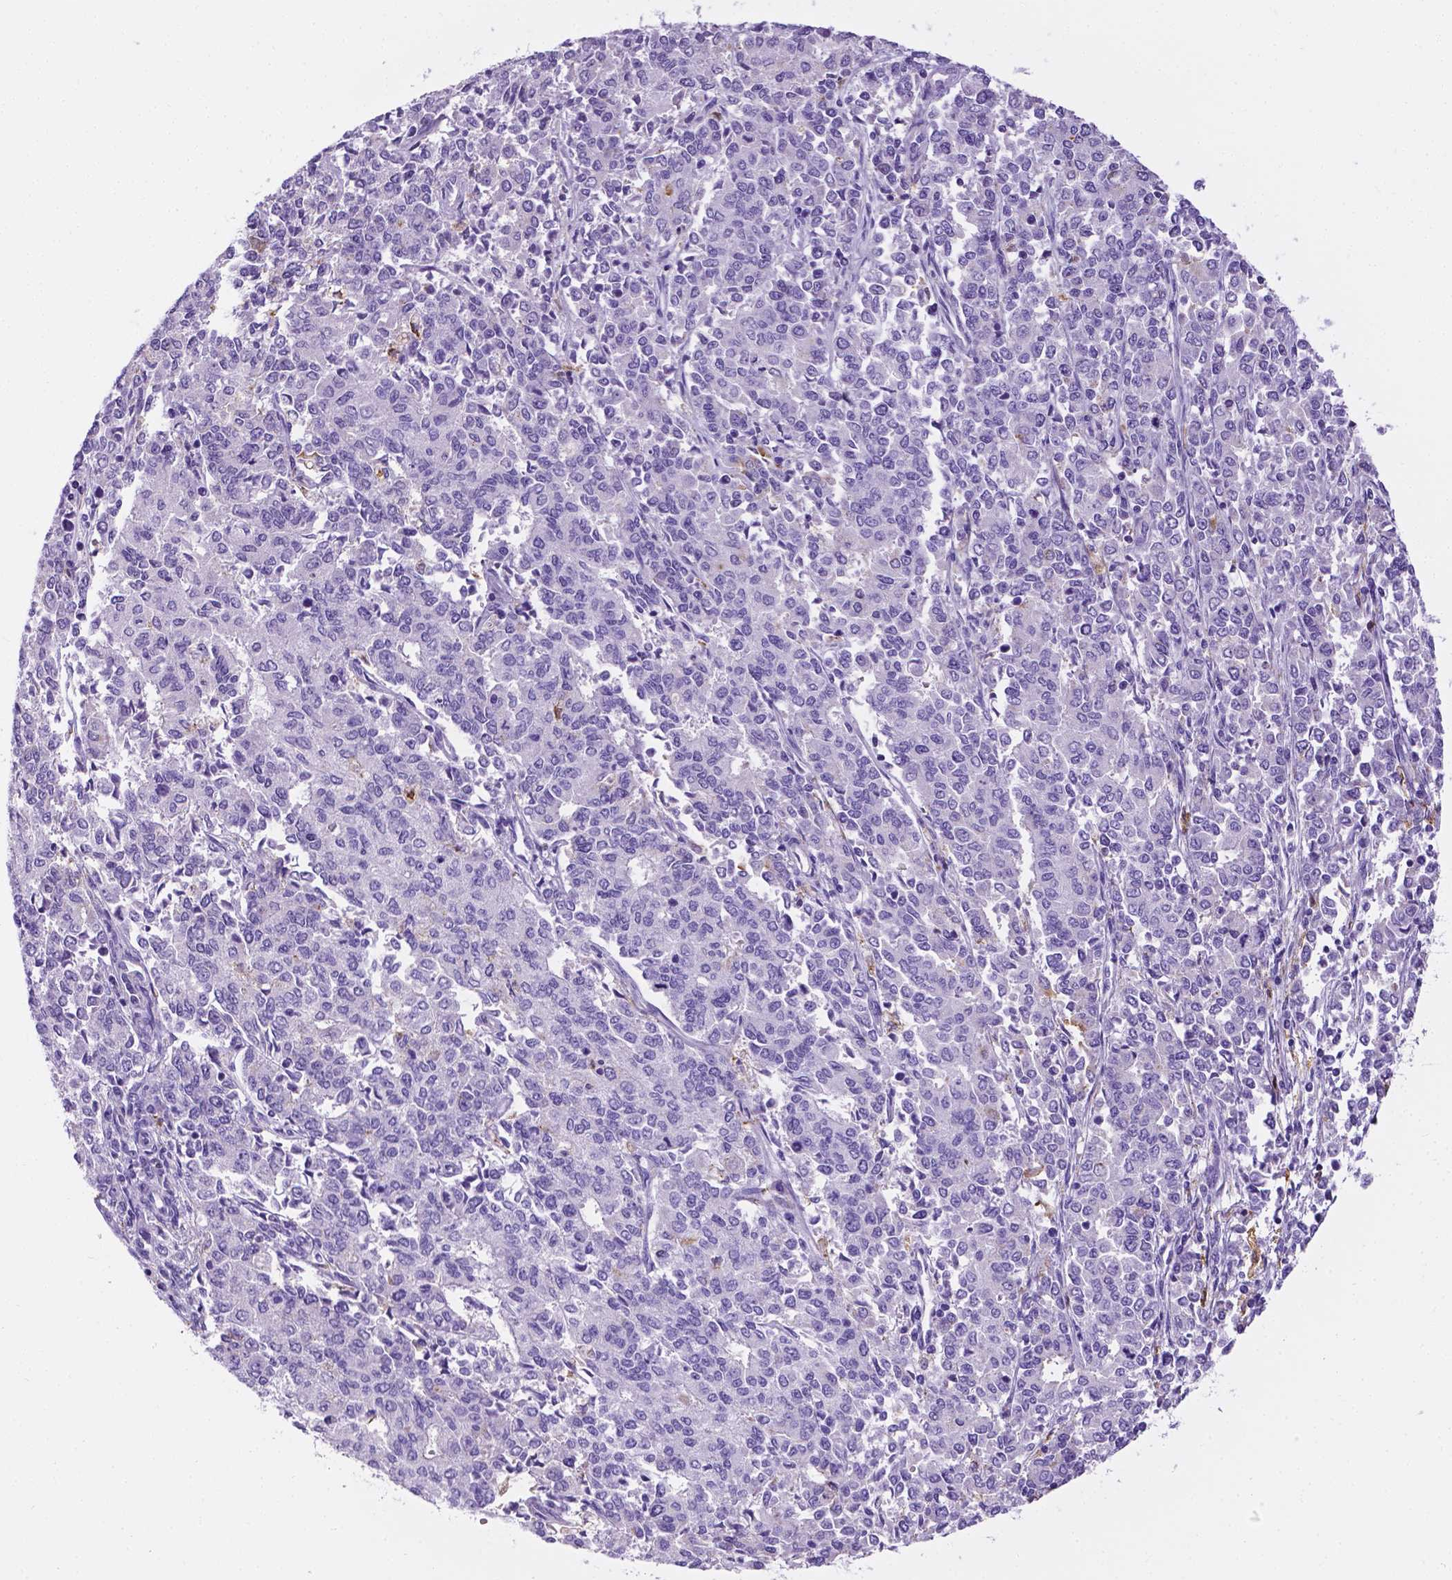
{"staining": {"intensity": "negative", "quantity": "none", "location": "none"}, "tissue": "endometrial cancer", "cell_type": "Tumor cells", "image_type": "cancer", "snomed": [{"axis": "morphology", "description": "Adenocarcinoma, NOS"}, {"axis": "topography", "description": "Endometrium"}], "caption": "This is an immunohistochemistry (IHC) photomicrograph of human endometrial cancer. There is no positivity in tumor cells.", "gene": "APOE", "patient": {"sex": "female", "age": 50}}